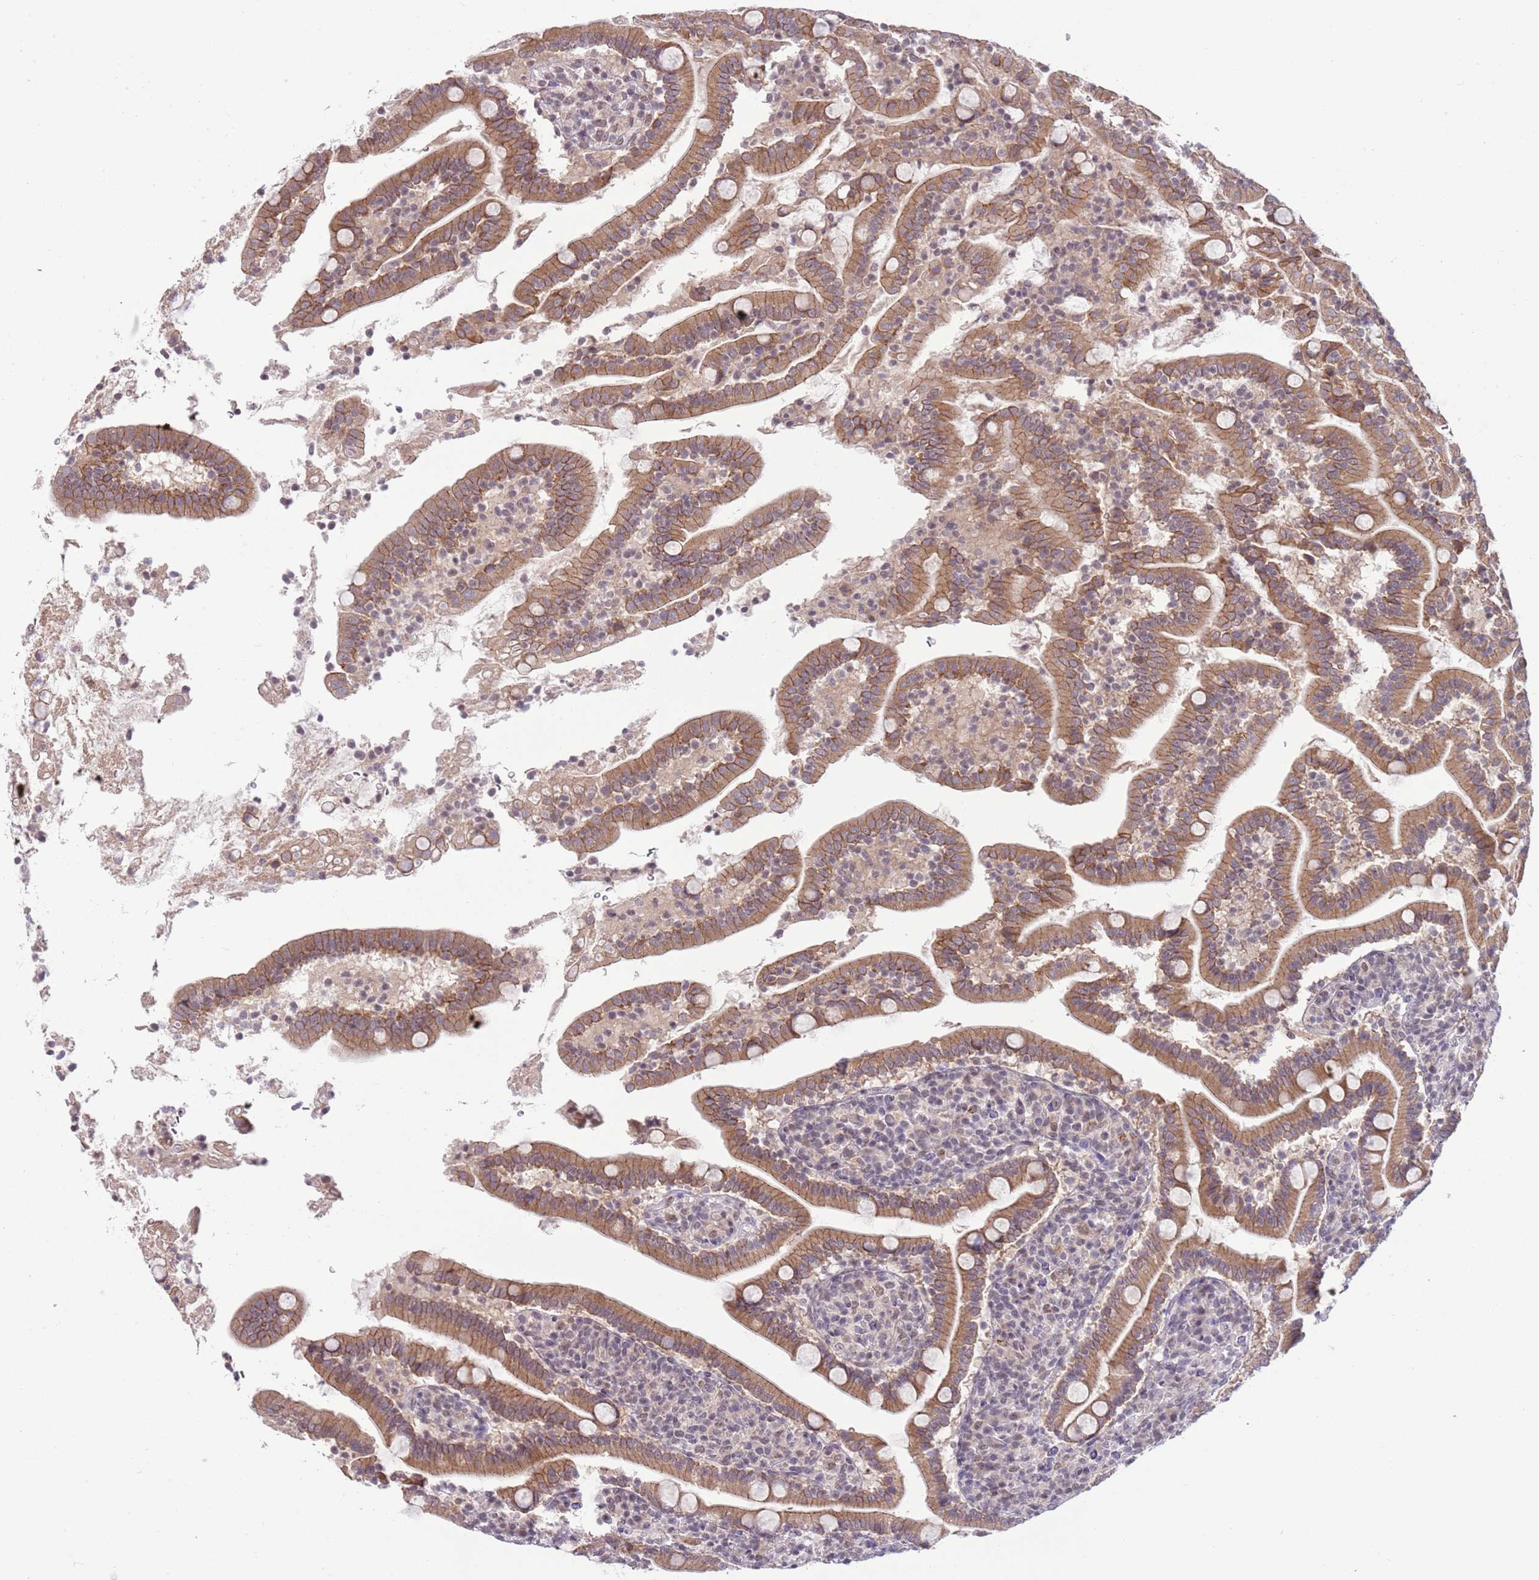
{"staining": {"intensity": "moderate", "quantity": ">75%", "location": "cytoplasmic/membranous"}, "tissue": "duodenum", "cell_type": "Glandular cells", "image_type": "normal", "snomed": [{"axis": "morphology", "description": "Normal tissue, NOS"}, {"axis": "topography", "description": "Duodenum"}], "caption": "Human duodenum stained with a brown dye reveals moderate cytoplasmic/membranous positive staining in approximately >75% of glandular cells.", "gene": "TM2D1", "patient": {"sex": "male", "age": 35}}